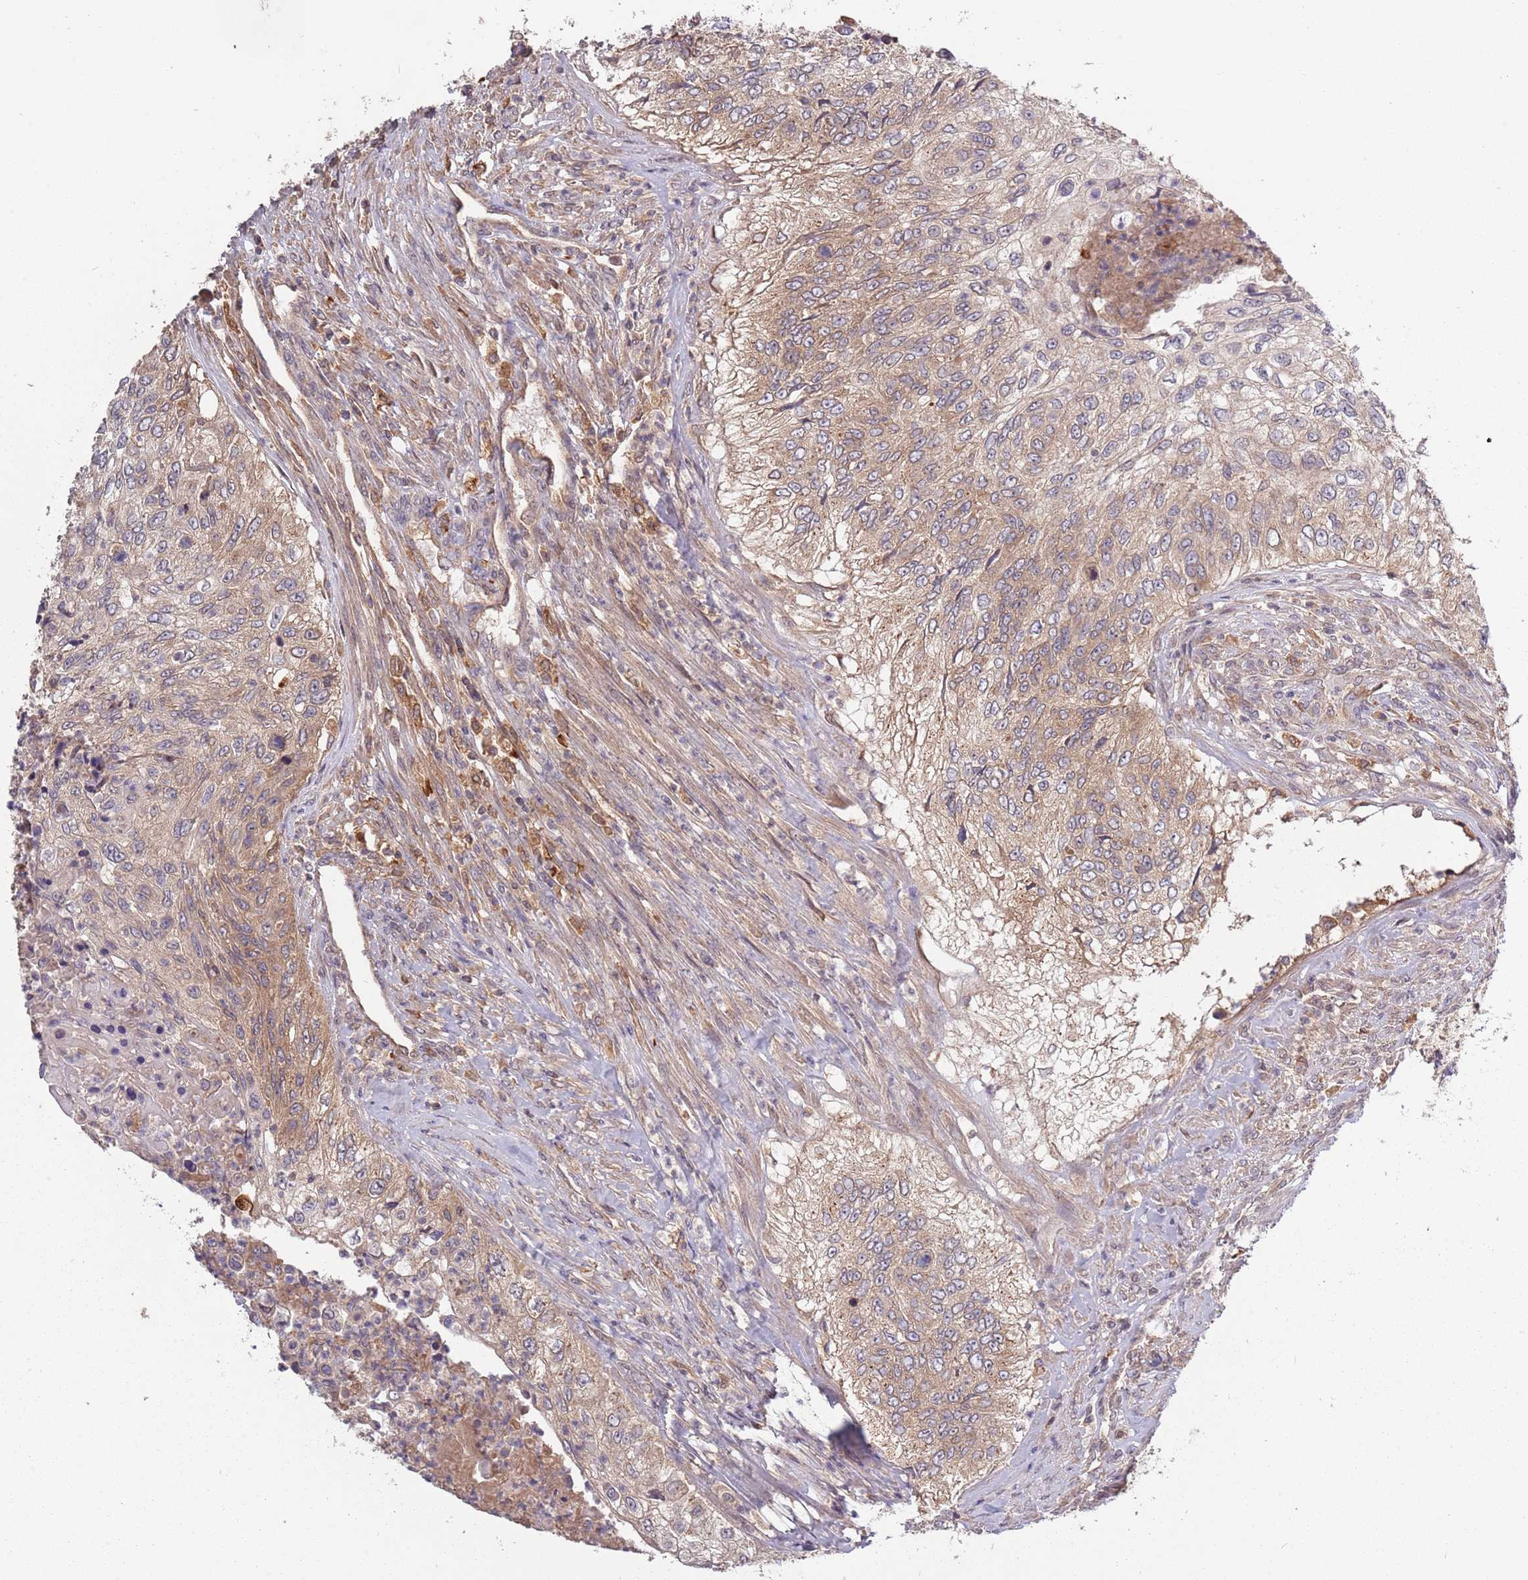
{"staining": {"intensity": "moderate", "quantity": "25%-75%", "location": "cytoplasmic/membranous"}, "tissue": "urothelial cancer", "cell_type": "Tumor cells", "image_type": "cancer", "snomed": [{"axis": "morphology", "description": "Urothelial carcinoma, High grade"}, {"axis": "topography", "description": "Urinary bladder"}], "caption": "Protein staining demonstrates moderate cytoplasmic/membranous positivity in about 25%-75% of tumor cells in urothelial cancer.", "gene": "USP32", "patient": {"sex": "female", "age": 60}}